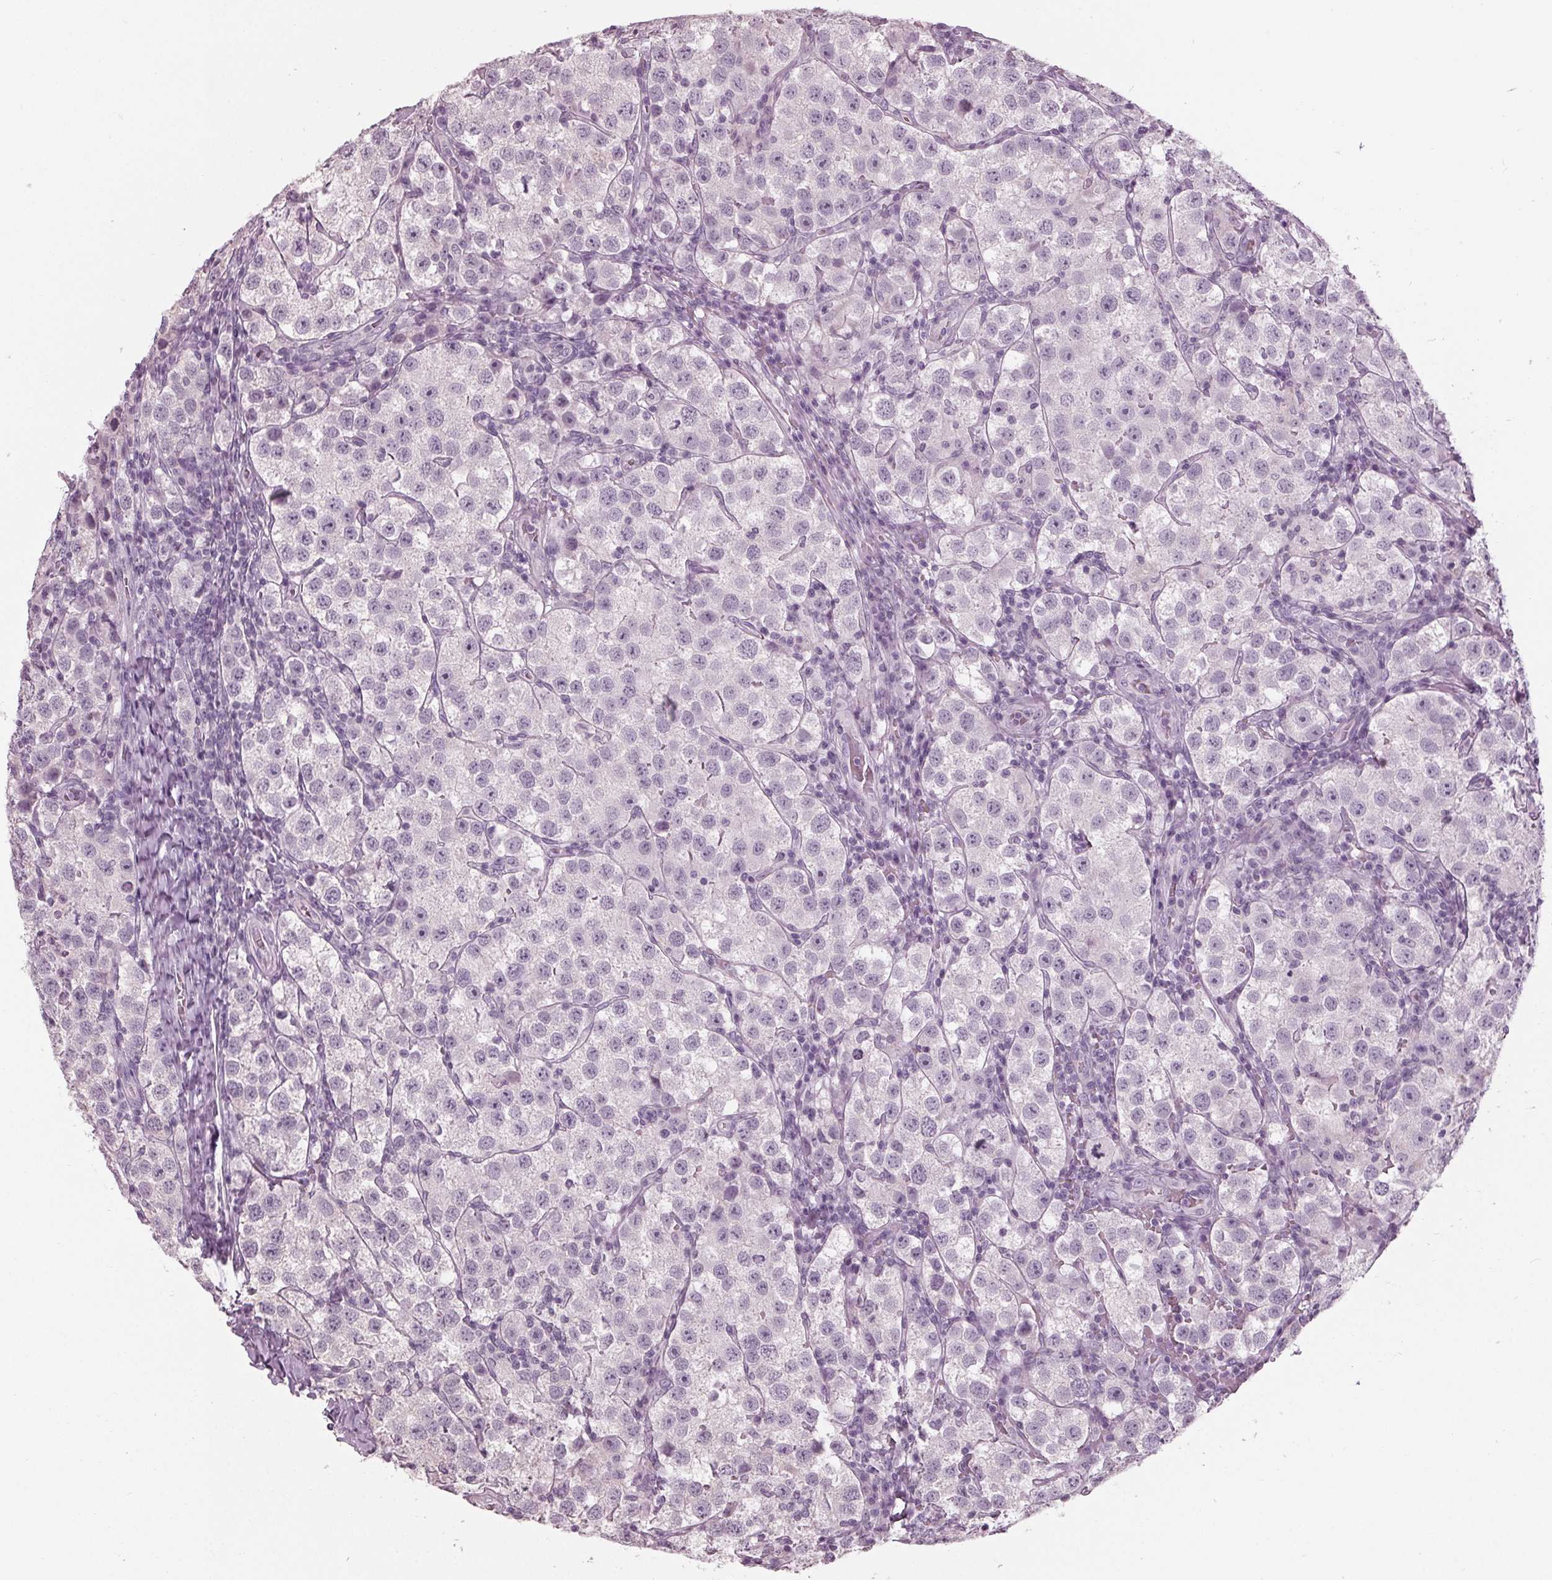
{"staining": {"intensity": "negative", "quantity": "none", "location": "none"}, "tissue": "testis cancer", "cell_type": "Tumor cells", "image_type": "cancer", "snomed": [{"axis": "morphology", "description": "Seminoma, NOS"}, {"axis": "topography", "description": "Testis"}], "caption": "High power microscopy photomicrograph of an immunohistochemistry micrograph of seminoma (testis), revealing no significant positivity in tumor cells. Brightfield microscopy of immunohistochemistry (IHC) stained with DAB (3,3'-diaminobenzidine) (brown) and hematoxylin (blue), captured at high magnification.", "gene": "TNNC2", "patient": {"sex": "male", "age": 37}}